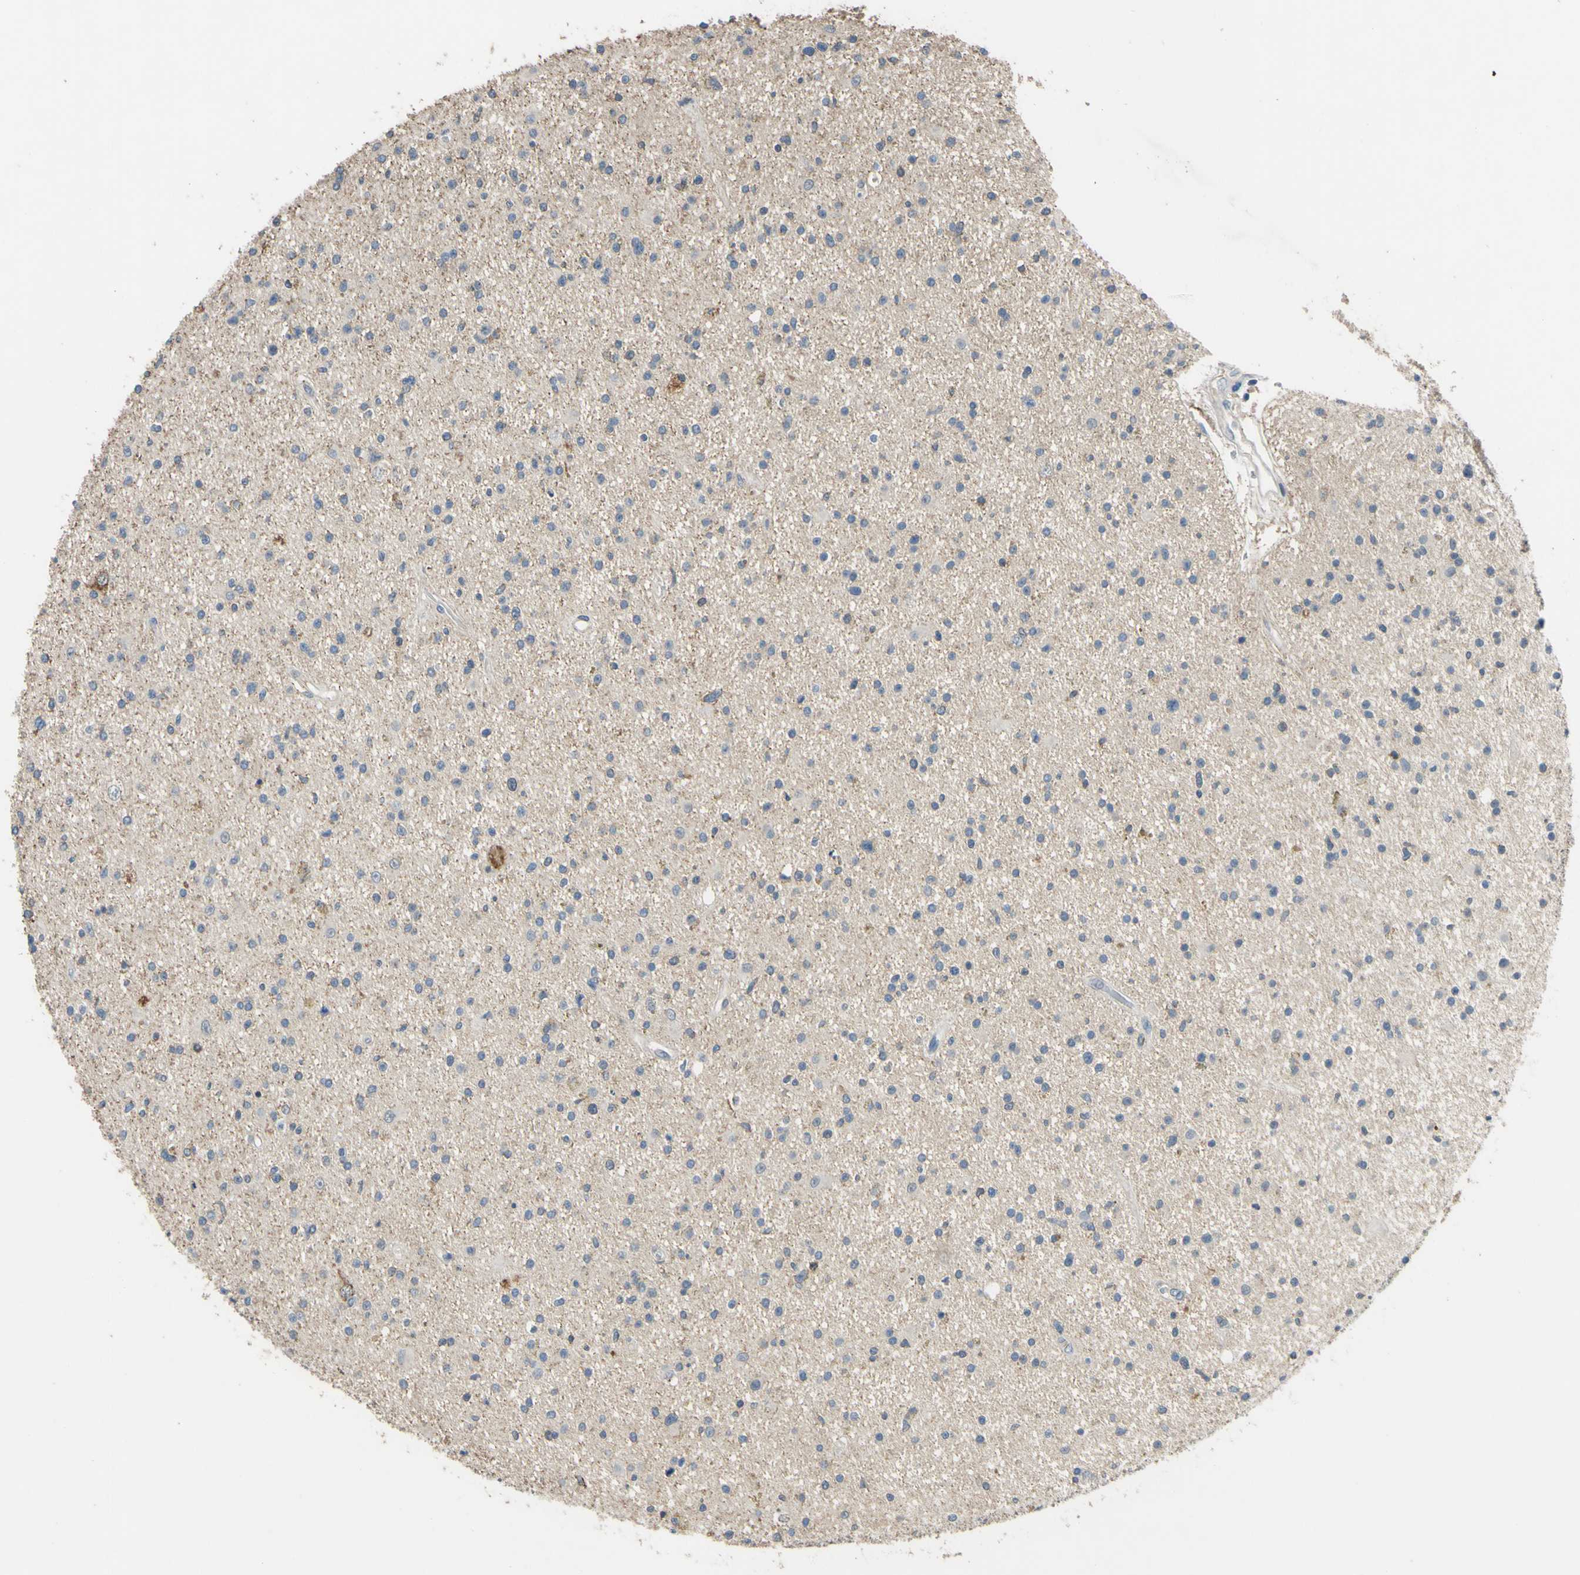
{"staining": {"intensity": "negative", "quantity": "none", "location": "none"}, "tissue": "glioma", "cell_type": "Tumor cells", "image_type": "cancer", "snomed": [{"axis": "morphology", "description": "Glioma, malignant, High grade"}, {"axis": "topography", "description": "Brain"}], "caption": "Immunohistochemical staining of human glioma demonstrates no significant positivity in tumor cells.", "gene": "LHX9", "patient": {"sex": "male", "age": 33}}